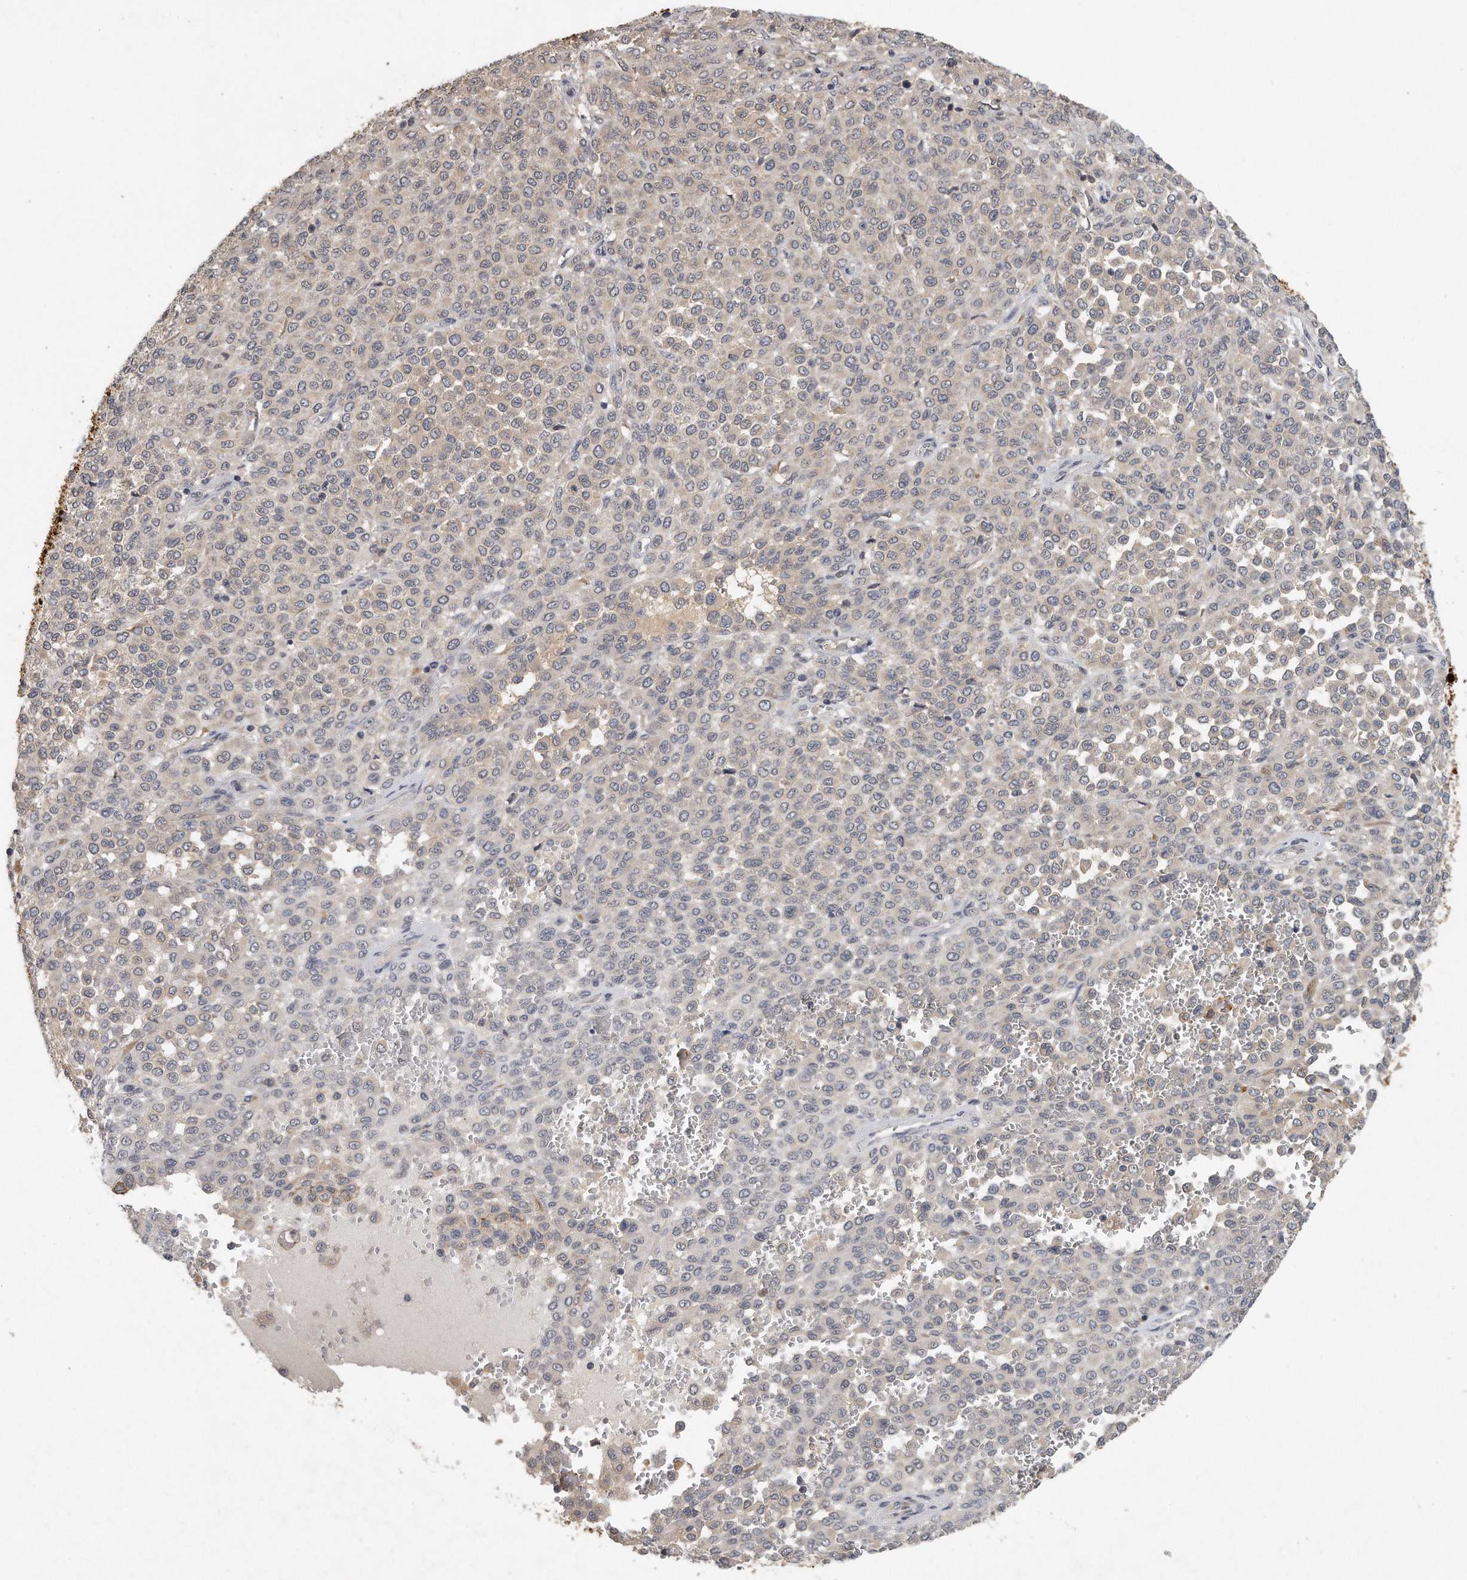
{"staining": {"intensity": "negative", "quantity": "none", "location": "none"}, "tissue": "melanoma", "cell_type": "Tumor cells", "image_type": "cancer", "snomed": [{"axis": "morphology", "description": "Malignant melanoma, Metastatic site"}, {"axis": "topography", "description": "Pancreas"}], "caption": "IHC micrograph of human malignant melanoma (metastatic site) stained for a protein (brown), which displays no expression in tumor cells. Nuclei are stained in blue.", "gene": "TRAPPC14", "patient": {"sex": "female", "age": 30}}